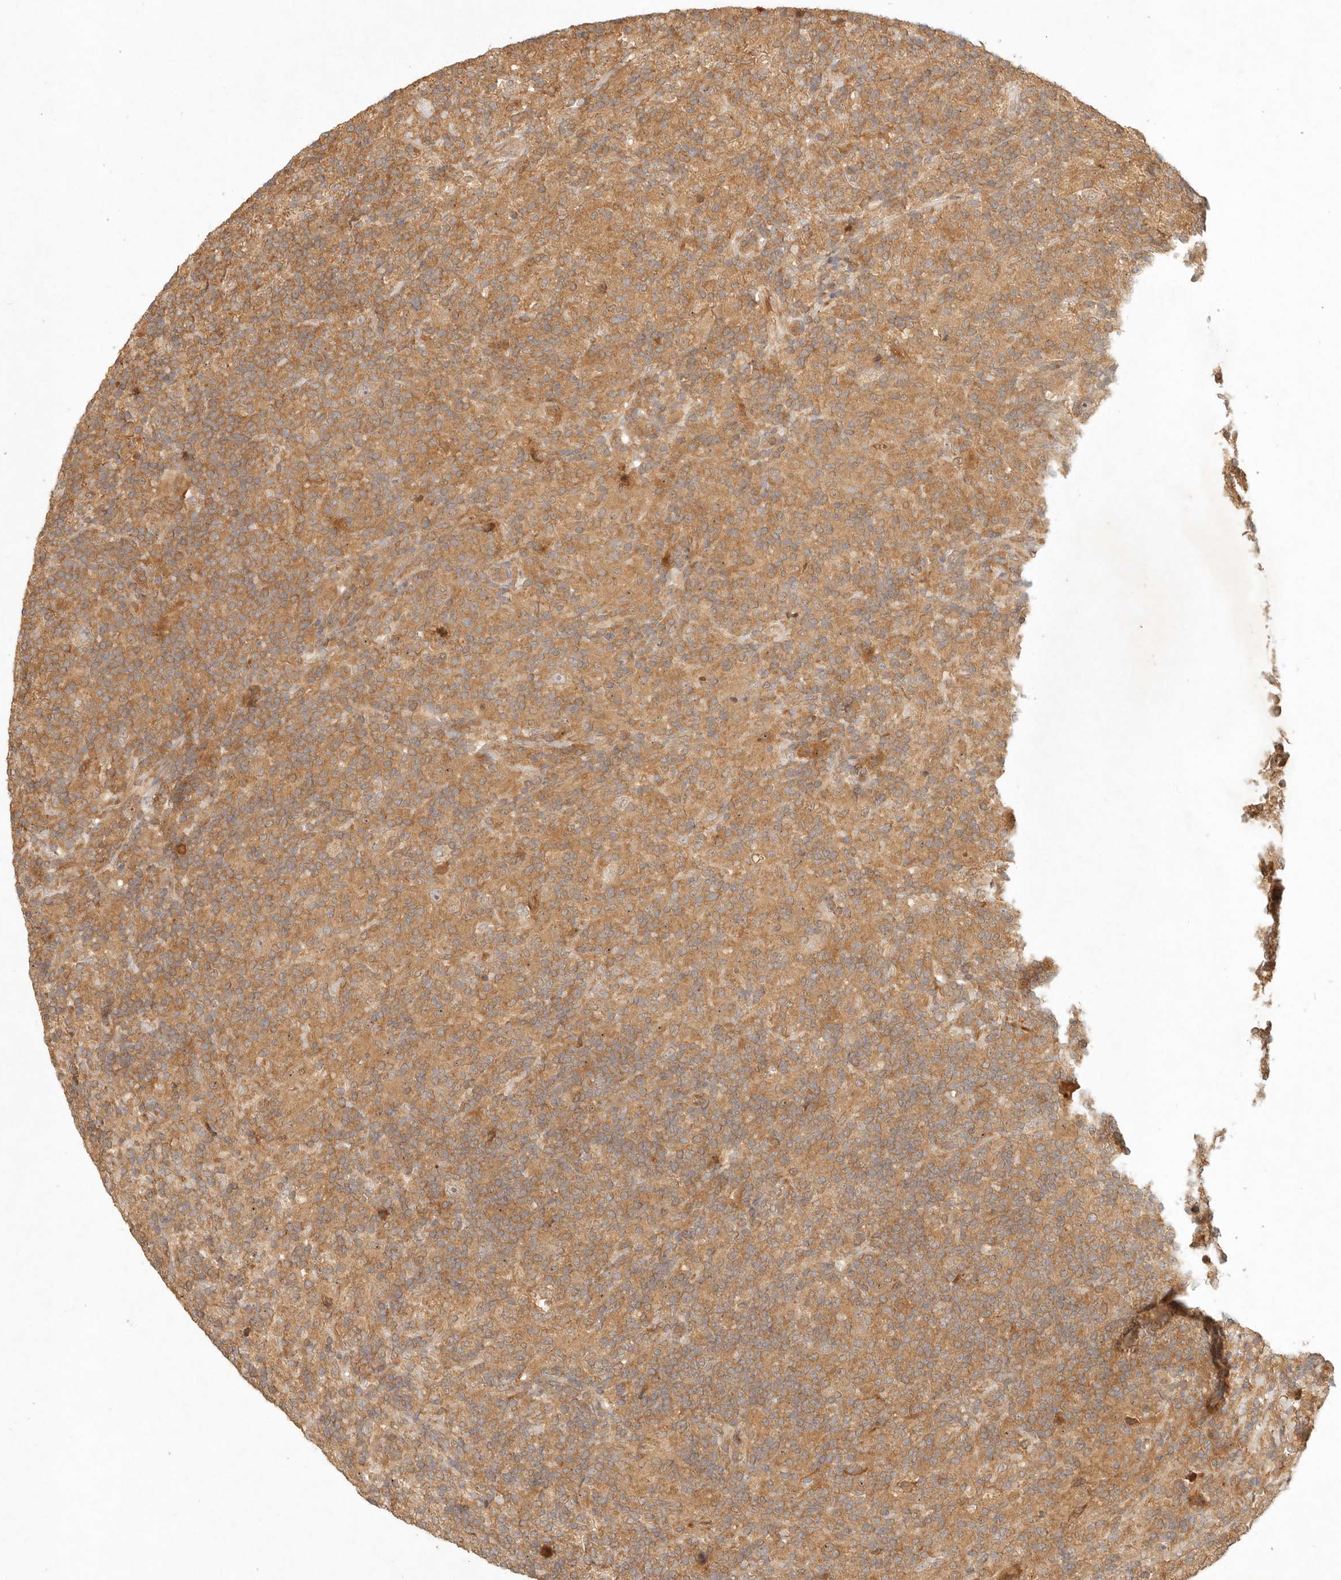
{"staining": {"intensity": "weak", "quantity": "25%-75%", "location": "cytoplasmic/membranous"}, "tissue": "lymphoma", "cell_type": "Tumor cells", "image_type": "cancer", "snomed": [{"axis": "morphology", "description": "Hodgkin's disease, NOS"}, {"axis": "topography", "description": "Lymph node"}], "caption": "Hodgkin's disease was stained to show a protein in brown. There is low levels of weak cytoplasmic/membranous expression in approximately 25%-75% of tumor cells. (Stains: DAB (3,3'-diaminobenzidine) in brown, nuclei in blue, Microscopy: brightfield microscopy at high magnification).", "gene": "ANKRD61", "patient": {"sex": "male", "age": 70}}